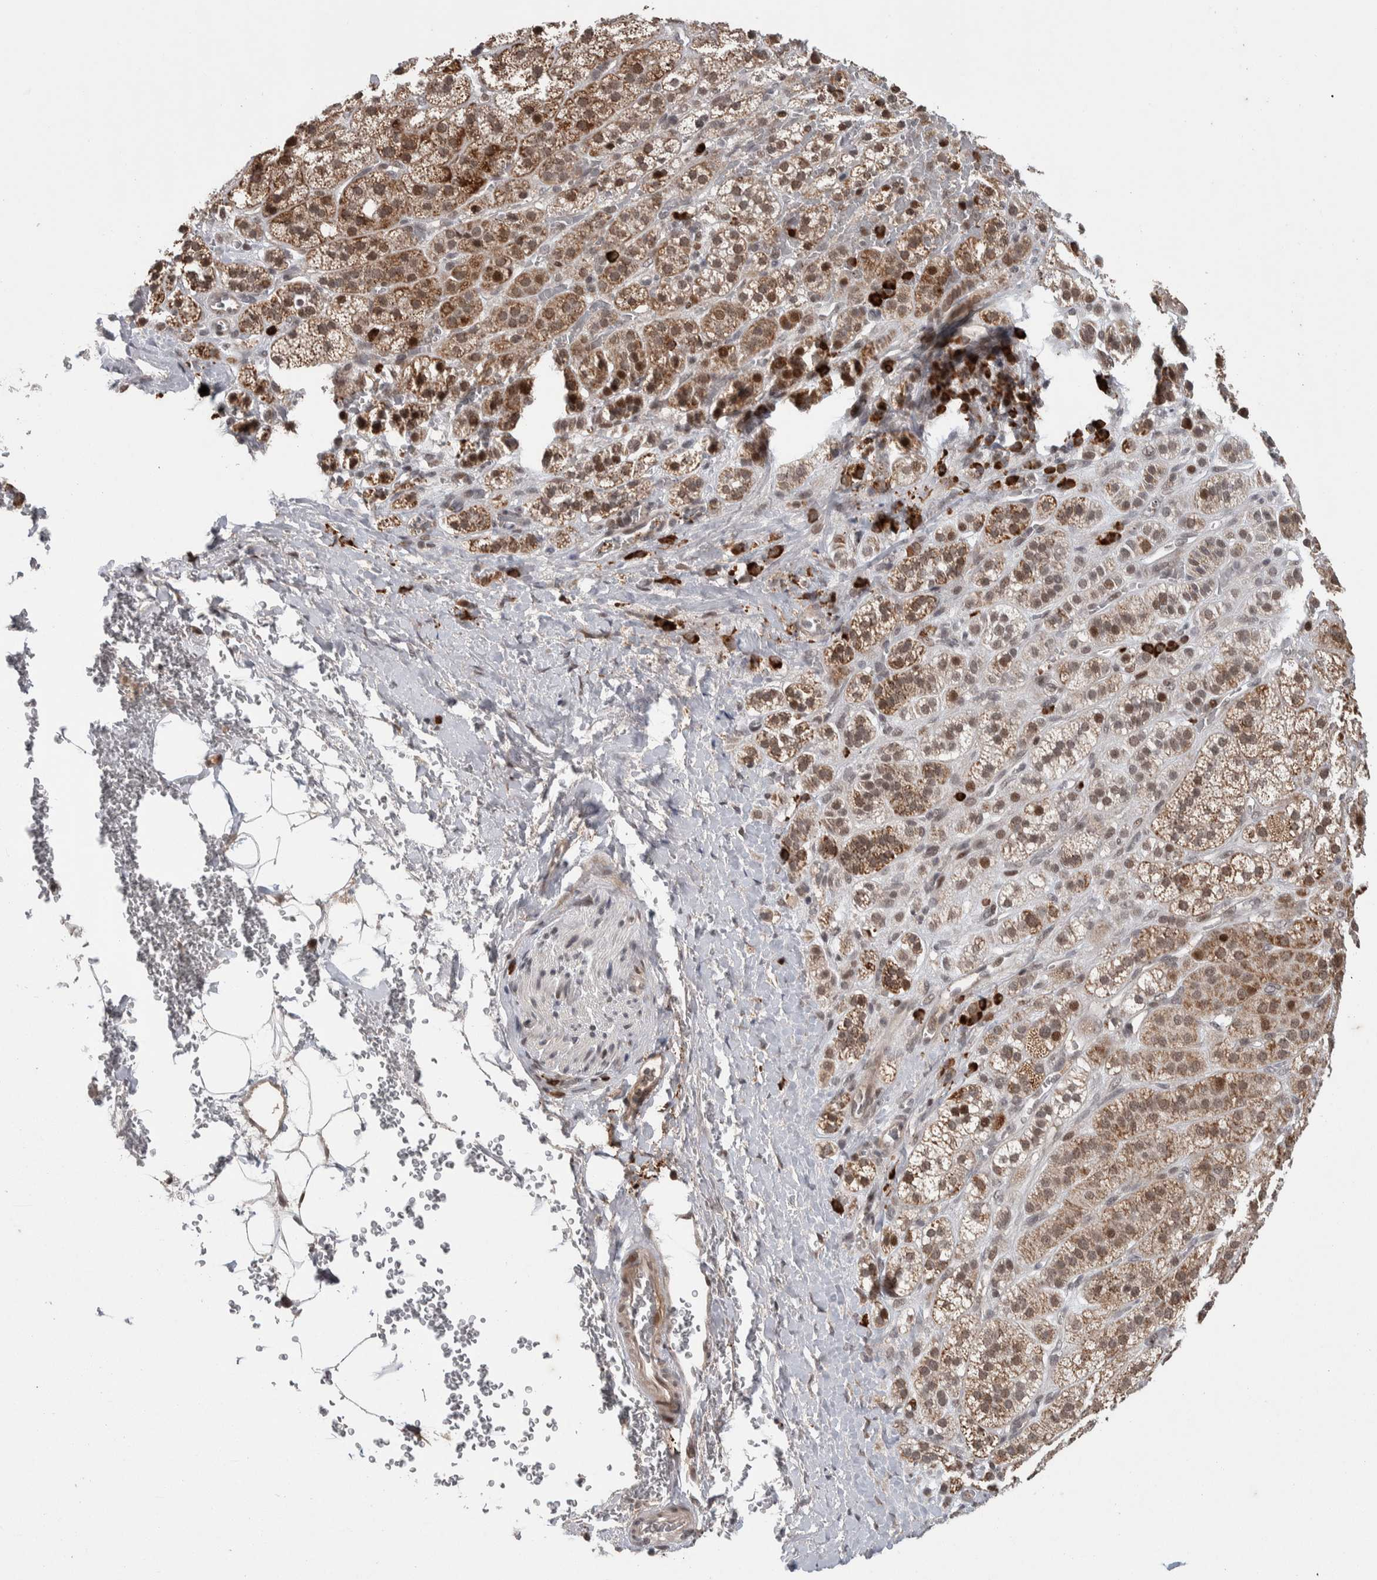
{"staining": {"intensity": "moderate", "quantity": ">75%", "location": "cytoplasmic/membranous,nuclear"}, "tissue": "adrenal gland", "cell_type": "Glandular cells", "image_type": "normal", "snomed": [{"axis": "morphology", "description": "Normal tissue, NOS"}, {"axis": "topography", "description": "Adrenal gland"}], "caption": "Brown immunohistochemical staining in unremarkable adrenal gland reveals moderate cytoplasmic/membranous,nuclear expression in approximately >75% of glandular cells. Nuclei are stained in blue.", "gene": "ZNF592", "patient": {"sex": "male", "age": 56}}